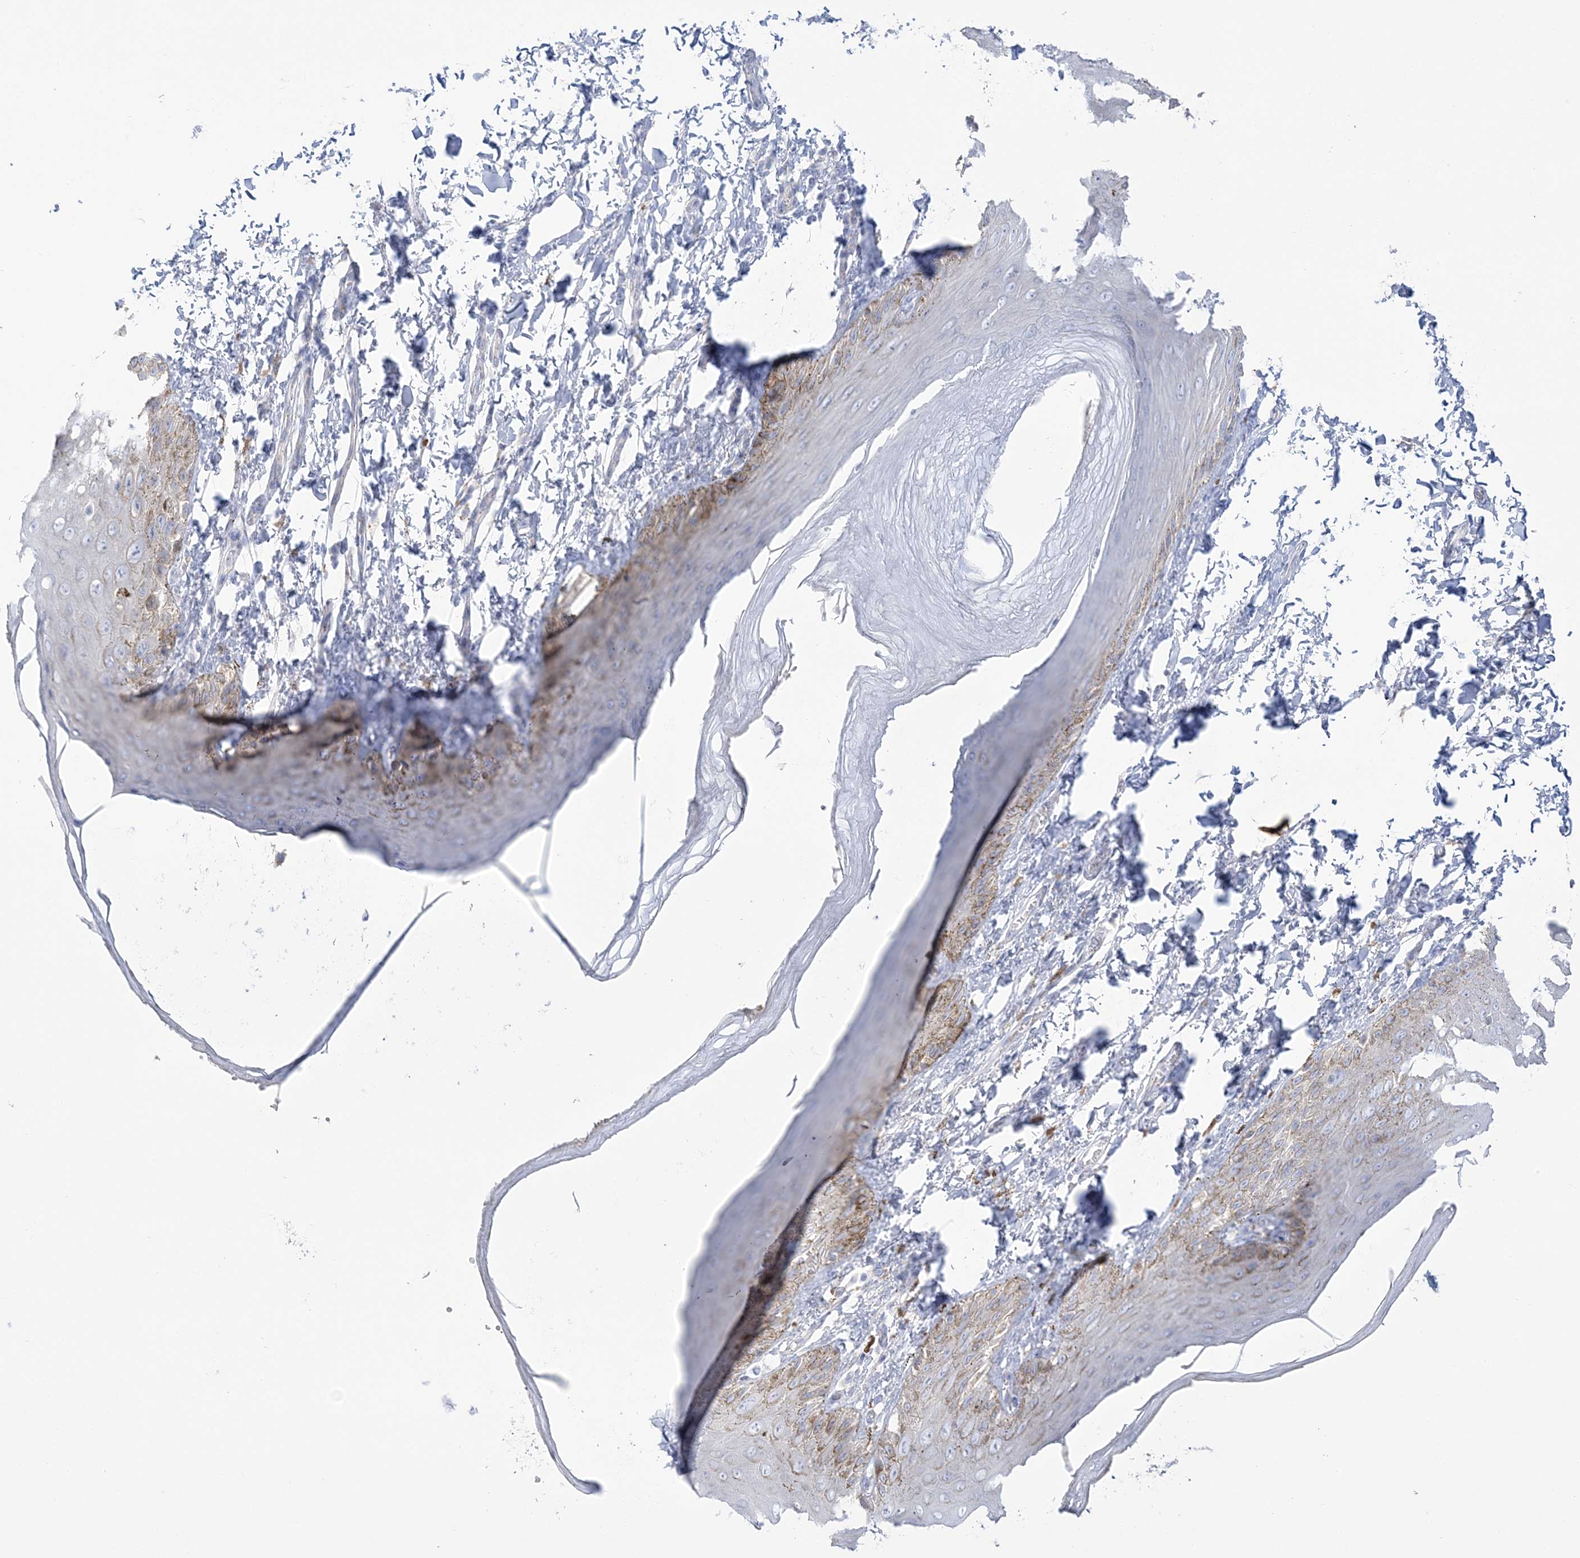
{"staining": {"intensity": "moderate", "quantity": "<25%", "location": "cytoplasmic/membranous"}, "tissue": "skin", "cell_type": "Epidermal cells", "image_type": "normal", "snomed": [{"axis": "morphology", "description": "Normal tissue, NOS"}, {"axis": "topography", "description": "Anal"}], "caption": "A brown stain highlights moderate cytoplasmic/membranous staining of a protein in epidermal cells of benign skin. The staining was performed using DAB to visualize the protein expression in brown, while the nuclei were stained in blue with hematoxylin (Magnification: 20x).", "gene": "SEMA3D", "patient": {"sex": "male", "age": 44}}